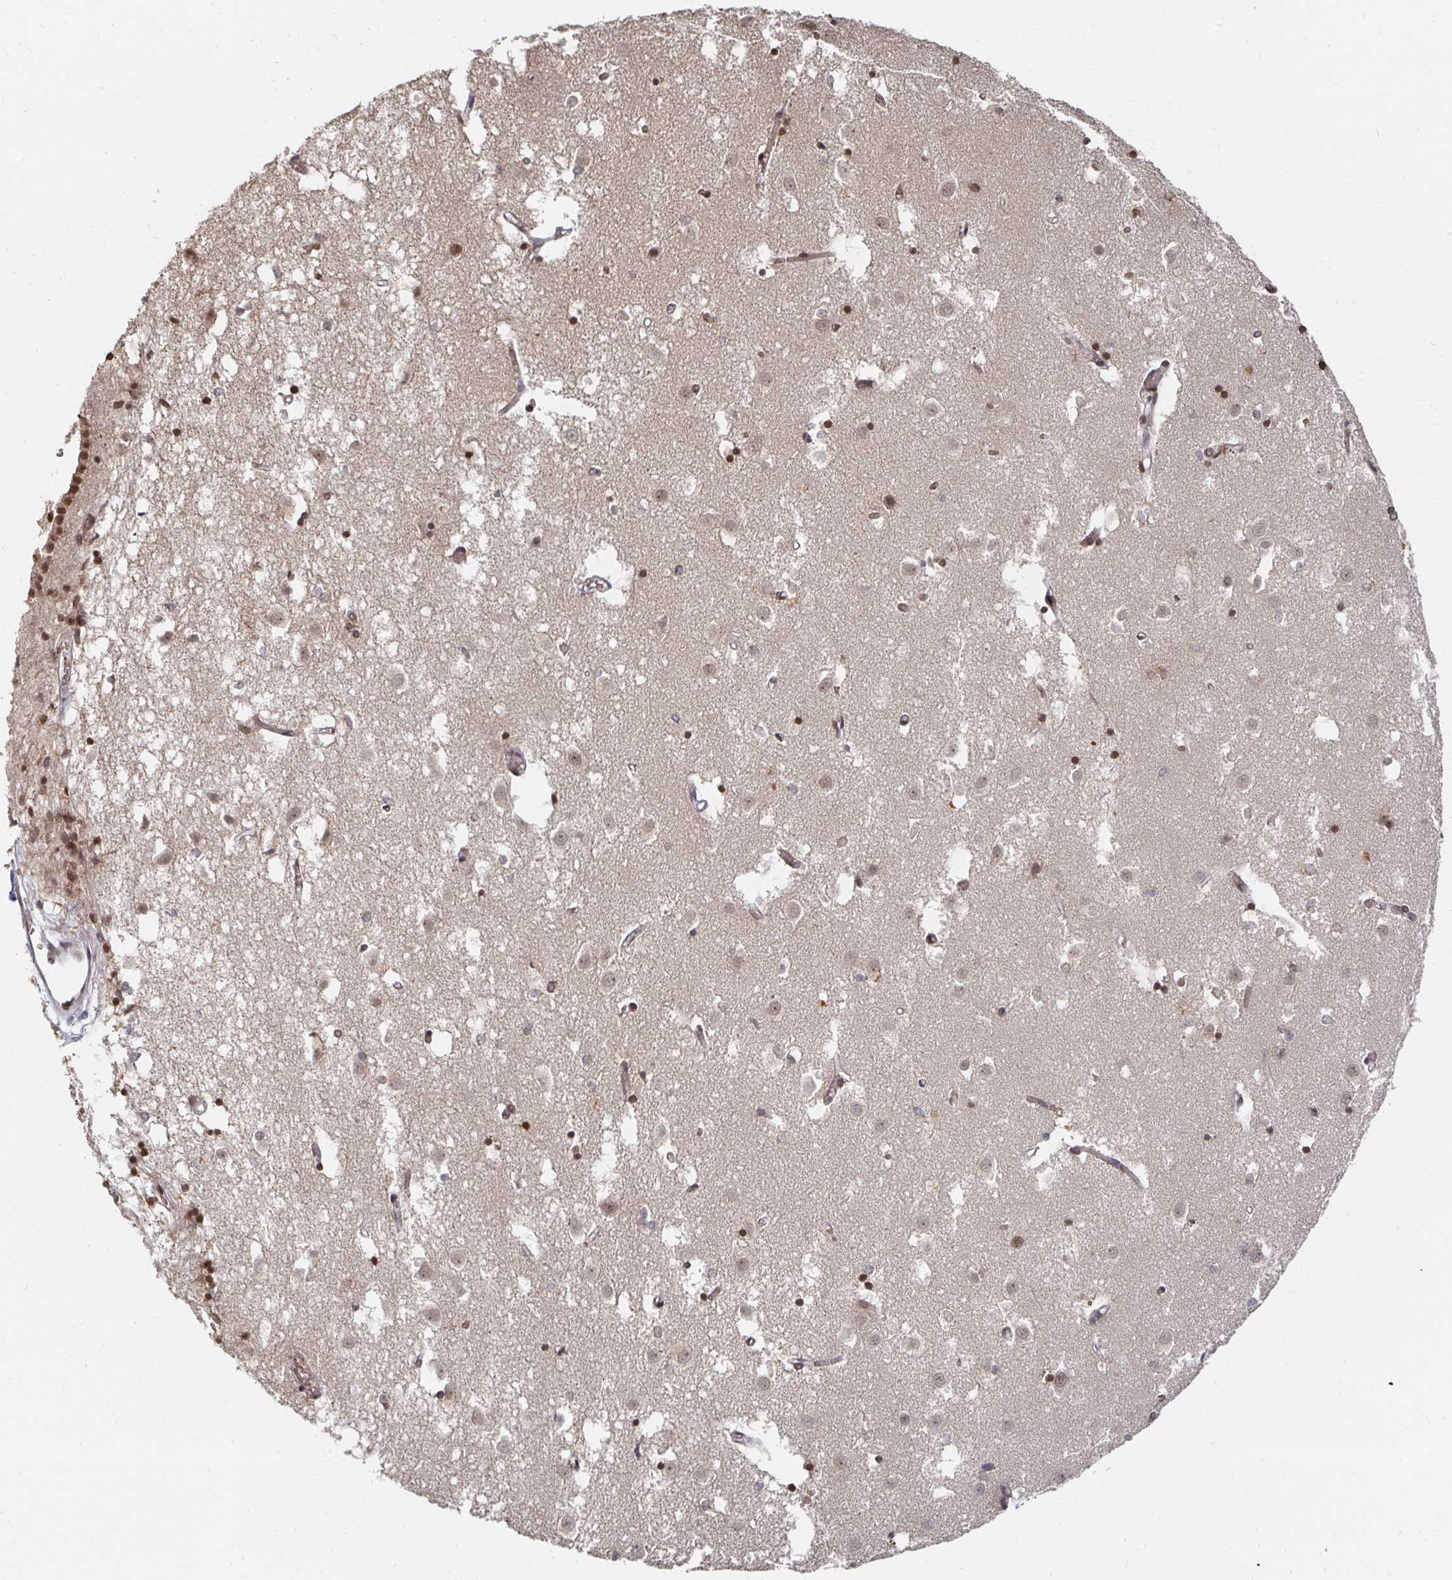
{"staining": {"intensity": "strong", "quantity": ">75%", "location": "nuclear"}, "tissue": "caudate", "cell_type": "Glial cells", "image_type": "normal", "snomed": [{"axis": "morphology", "description": "Normal tissue, NOS"}, {"axis": "topography", "description": "Lateral ventricle wall"}], "caption": "Caudate stained for a protein (brown) reveals strong nuclear positive staining in about >75% of glial cells.", "gene": "GTF3C6", "patient": {"sex": "male", "age": 70}}